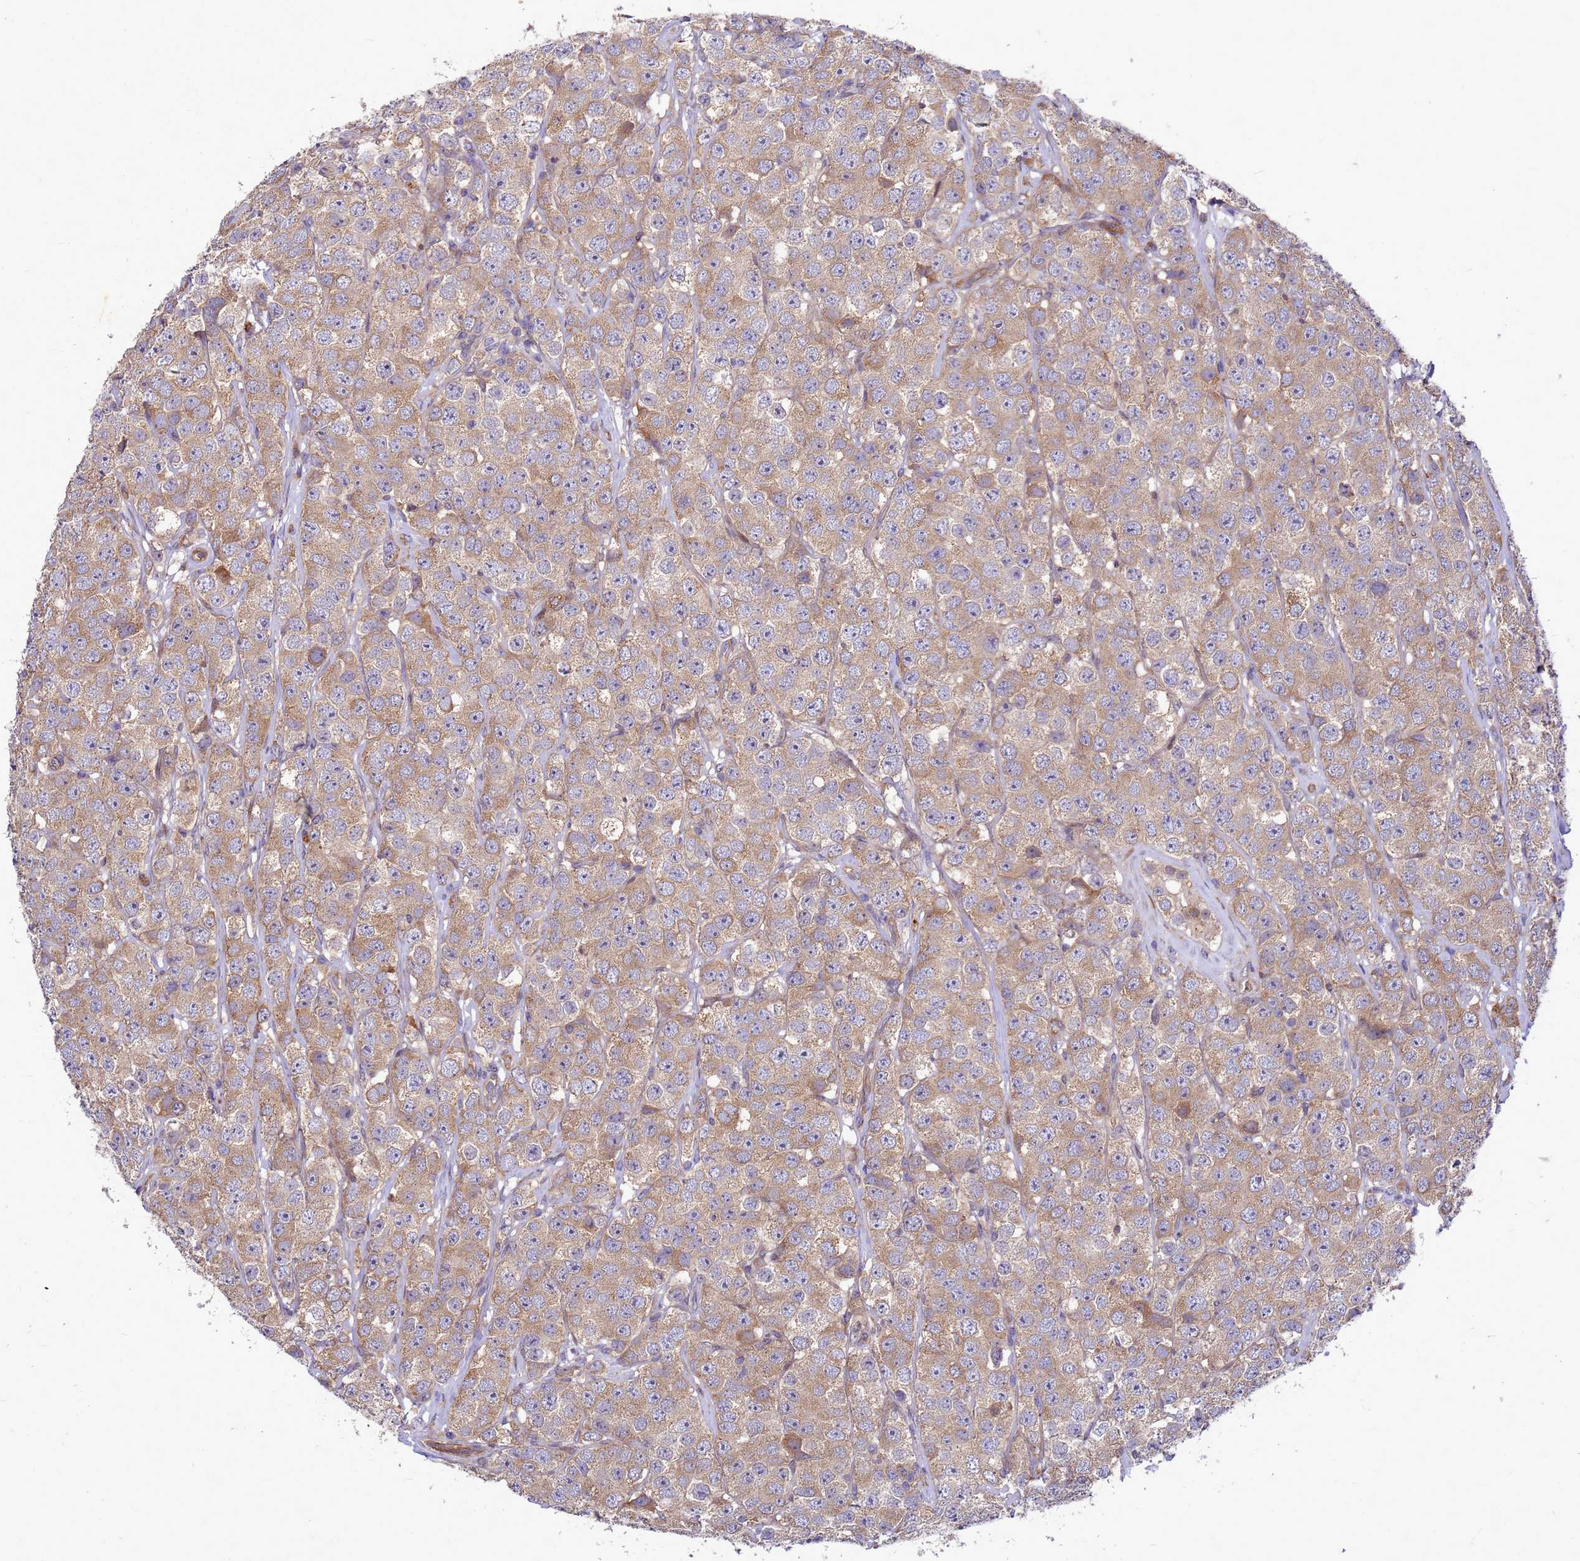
{"staining": {"intensity": "moderate", "quantity": ">75%", "location": "cytoplasmic/membranous"}, "tissue": "testis cancer", "cell_type": "Tumor cells", "image_type": "cancer", "snomed": [{"axis": "morphology", "description": "Seminoma, NOS"}, {"axis": "topography", "description": "Testis"}], "caption": "Human testis cancer stained with a brown dye shows moderate cytoplasmic/membranous positive expression in approximately >75% of tumor cells.", "gene": "RNF215", "patient": {"sex": "male", "age": 28}}